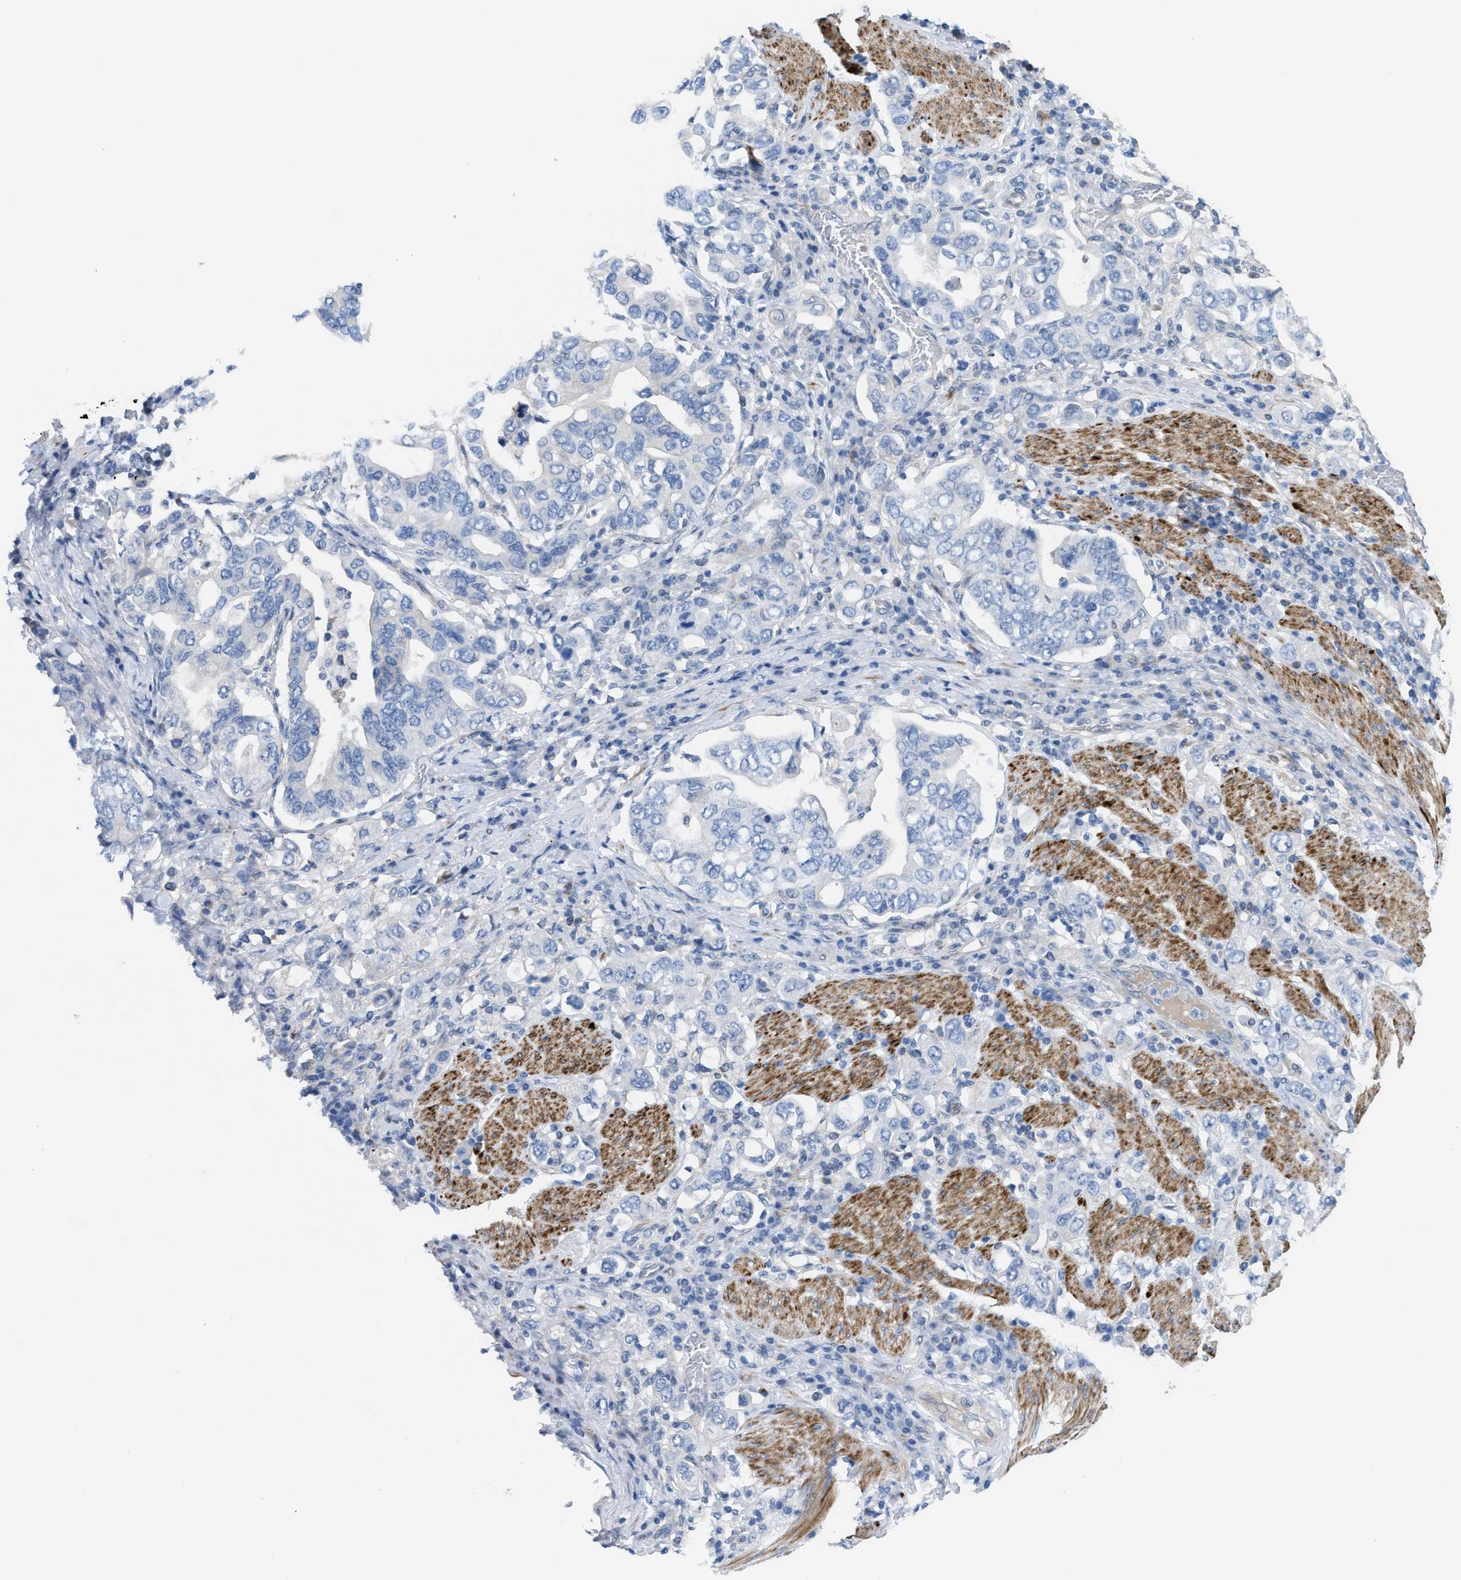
{"staining": {"intensity": "negative", "quantity": "none", "location": "none"}, "tissue": "stomach cancer", "cell_type": "Tumor cells", "image_type": "cancer", "snomed": [{"axis": "morphology", "description": "Adenocarcinoma, NOS"}, {"axis": "topography", "description": "Stomach, upper"}], "caption": "This is an immunohistochemistry (IHC) image of adenocarcinoma (stomach). There is no positivity in tumor cells.", "gene": "MPP3", "patient": {"sex": "male", "age": 62}}